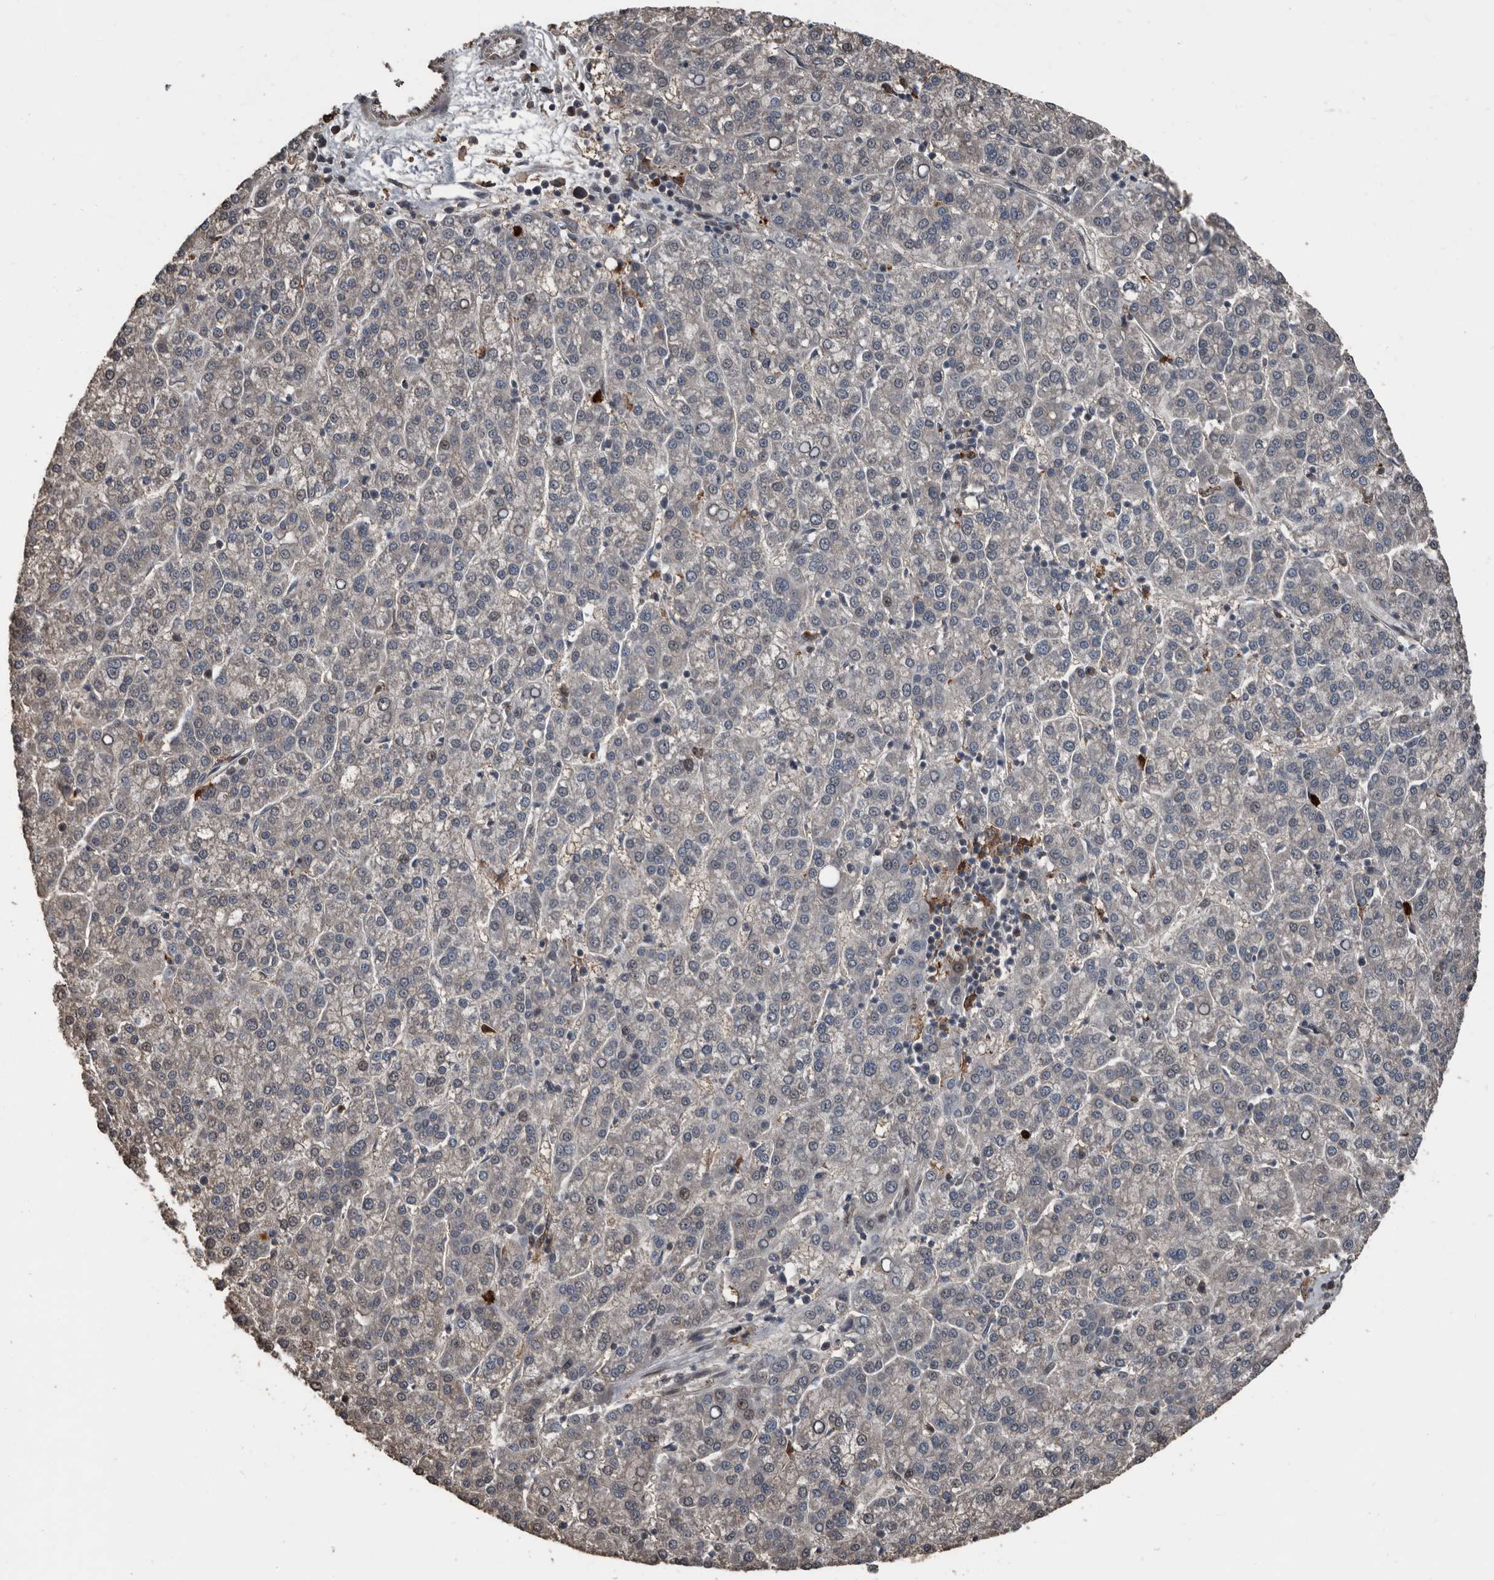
{"staining": {"intensity": "negative", "quantity": "none", "location": "none"}, "tissue": "liver cancer", "cell_type": "Tumor cells", "image_type": "cancer", "snomed": [{"axis": "morphology", "description": "Carcinoma, Hepatocellular, NOS"}, {"axis": "topography", "description": "Liver"}], "caption": "Protein analysis of liver hepatocellular carcinoma exhibits no significant positivity in tumor cells.", "gene": "FSBP", "patient": {"sex": "female", "age": 58}}